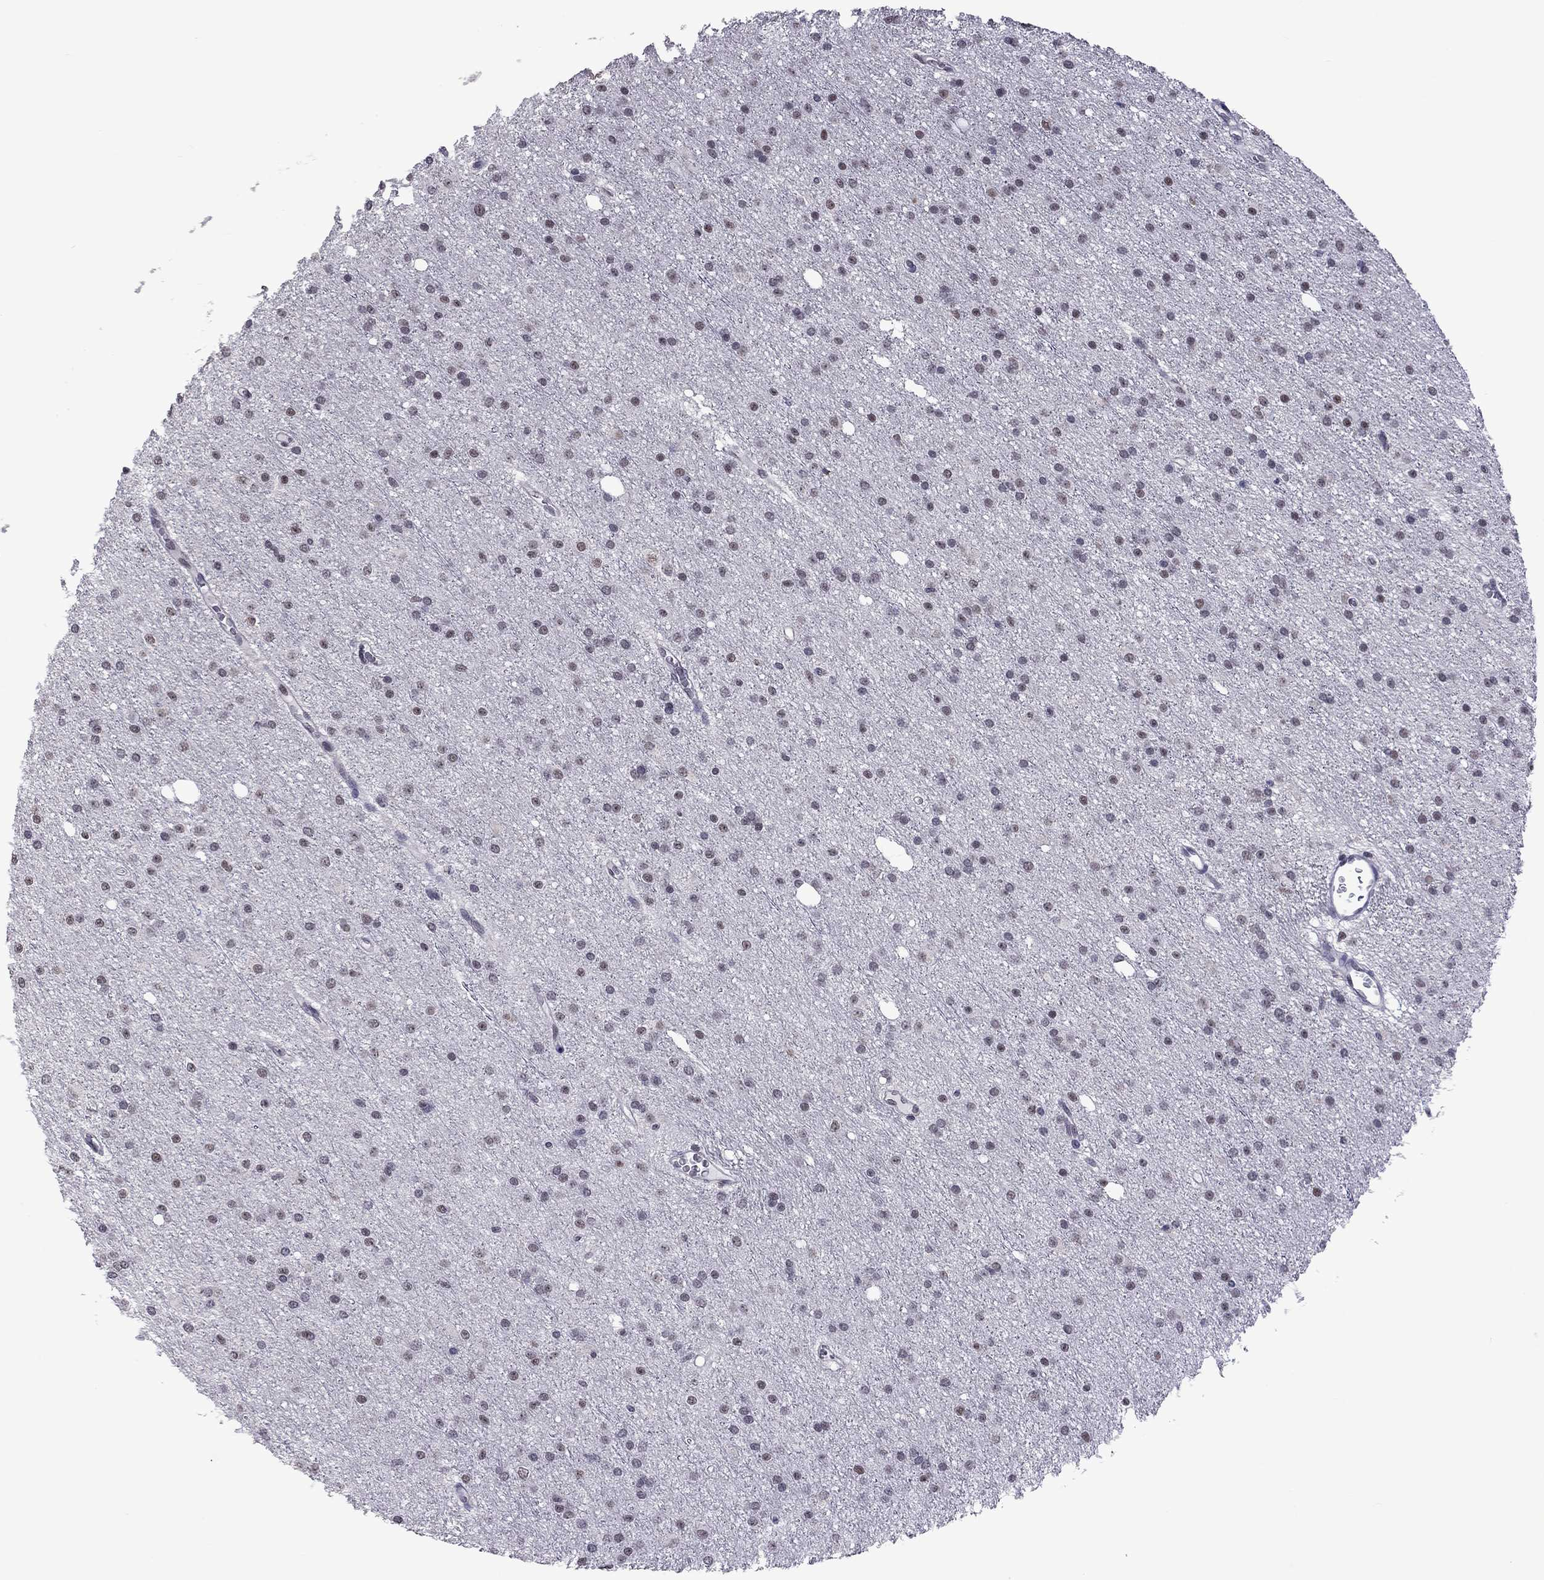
{"staining": {"intensity": "weak", "quantity": "25%-75%", "location": "nuclear"}, "tissue": "glioma", "cell_type": "Tumor cells", "image_type": "cancer", "snomed": [{"axis": "morphology", "description": "Glioma, malignant, Low grade"}, {"axis": "topography", "description": "Brain"}], "caption": "Weak nuclear staining for a protein is present in approximately 25%-75% of tumor cells of glioma using immunohistochemistry (IHC).", "gene": "PPP1R3A", "patient": {"sex": "male", "age": 27}}